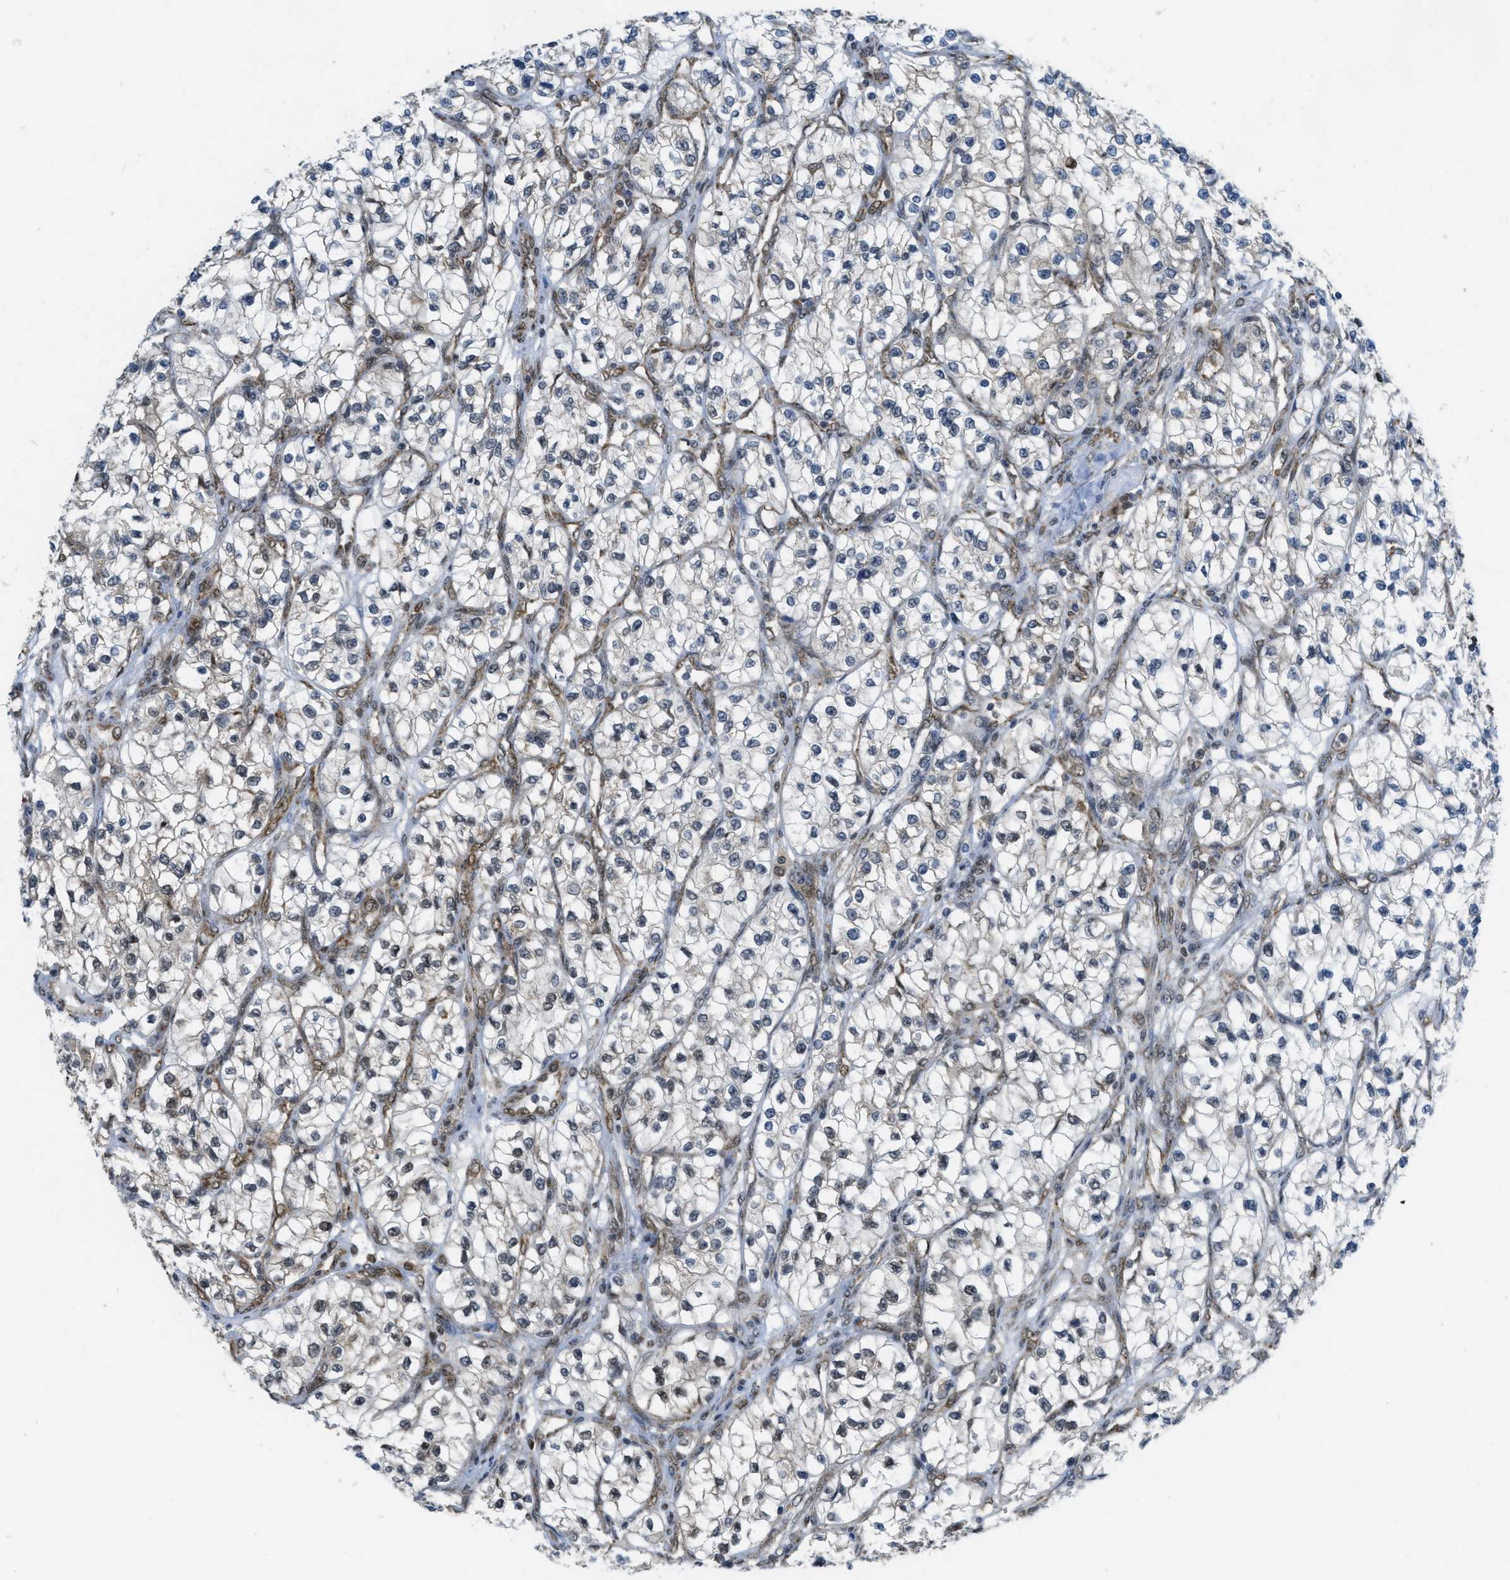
{"staining": {"intensity": "strong", "quantity": "25%-75%", "location": "nuclear"}, "tissue": "renal cancer", "cell_type": "Tumor cells", "image_type": "cancer", "snomed": [{"axis": "morphology", "description": "Adenocarcinoma, NOS"}, {"axis": "topography", "description": "Kidney"}], "caption": "A brown stain labels strong nuclear staining of a protein in adenocarcinoma (renal) tumor cells.", "gene": "TNPO1", "patient": {"sex": "female", "age": 57}}